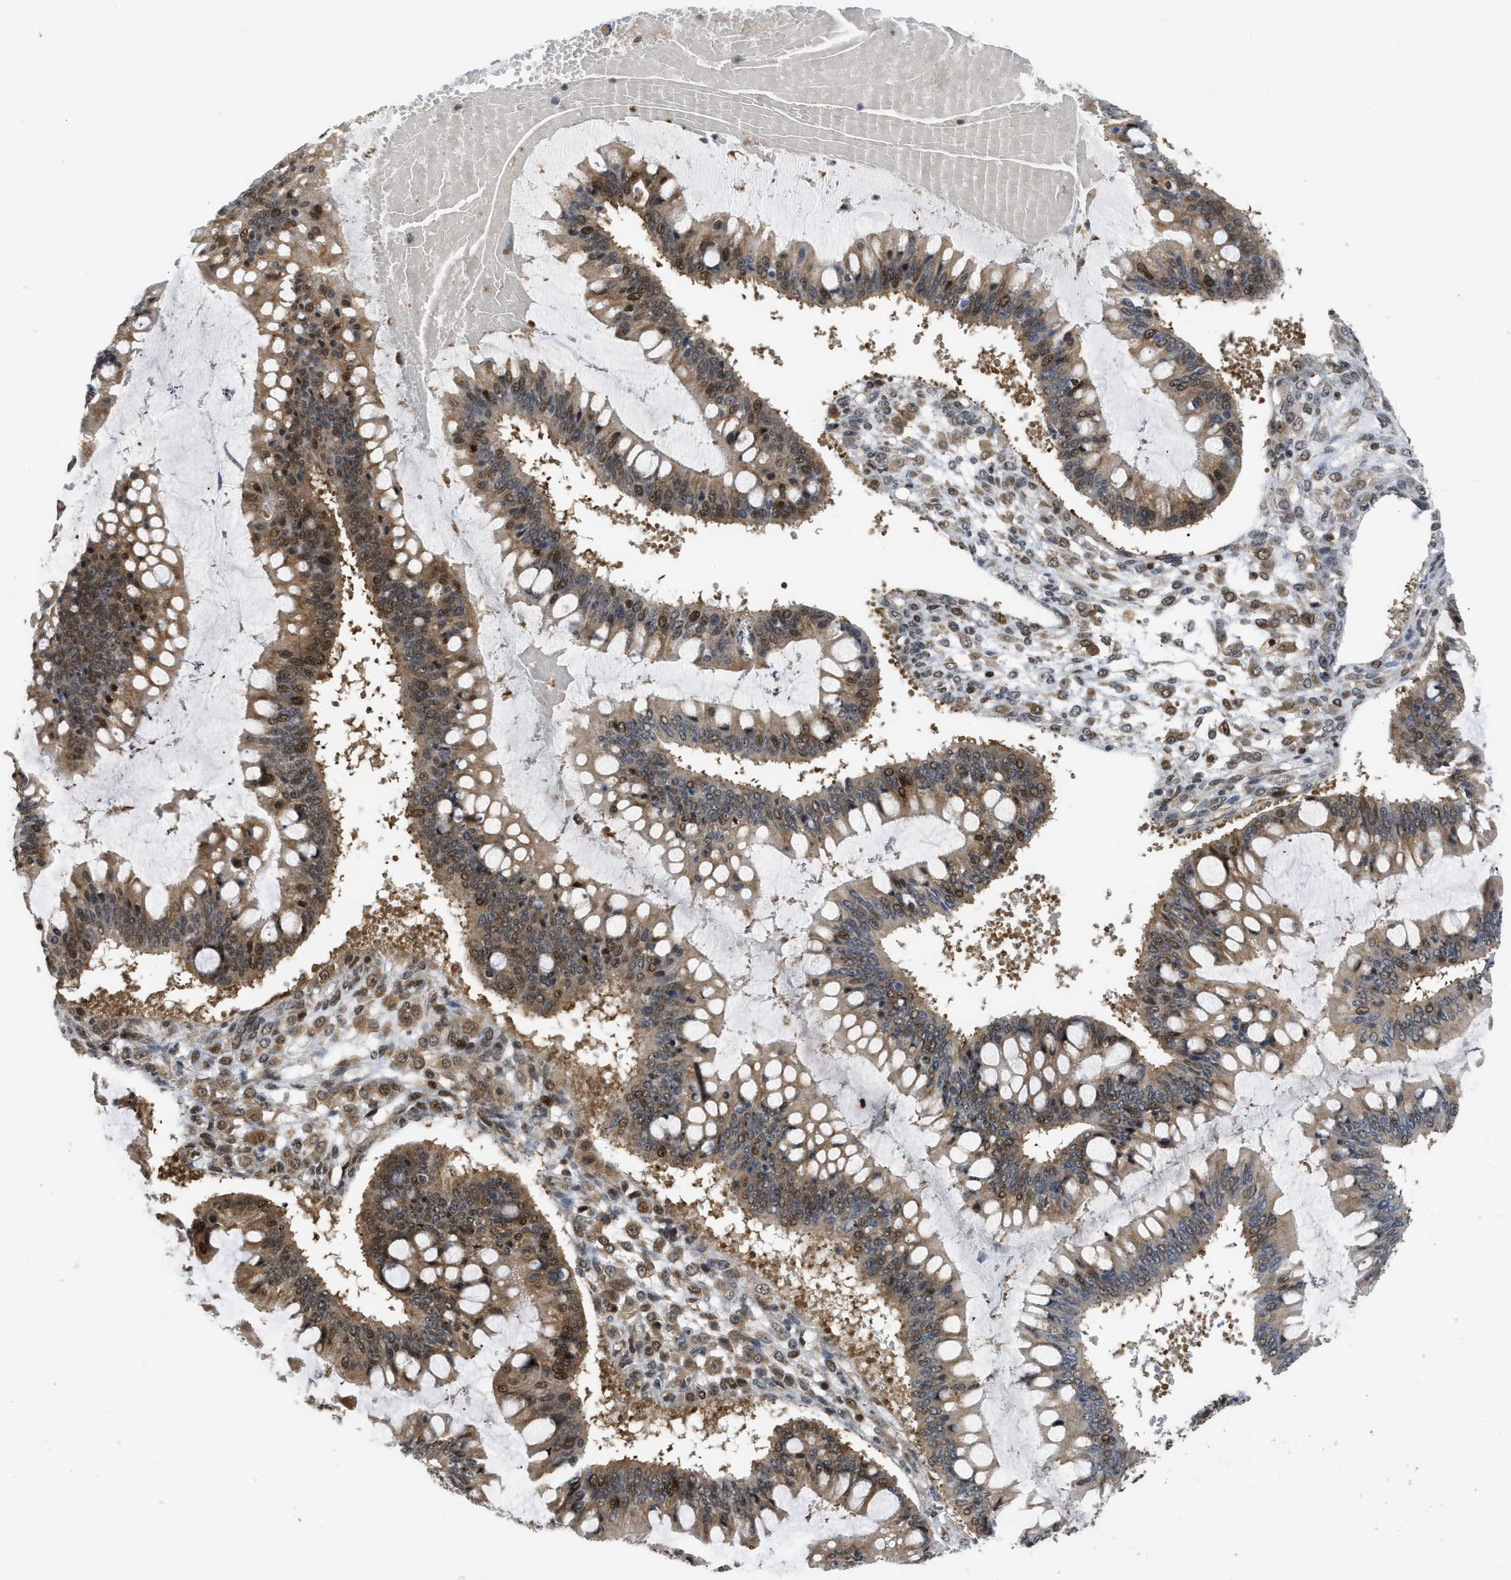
{"staining": {"intensity": "moderate", "quantity": ">75%", "location": "cytoplasmic/membranous,nuclear"}, "tissue": "ovarian cancer", "cell_type": "Tumor cells", "image_type": "cancer", "snomed": [{"axis": "morphology", "description": "Cystadenocarcinoma, mucinous, NOS"}, {"axis": "topography", "description": "Ovary"}], "caption": "A brown stain shows moderate cytoplasmic/membranous and nuclear staining of a protein in ovarian mucinous cystadenocarcinoma tumor cells.", "gene": "TACC1", "patient": {"sex": "female", "age": 73}}